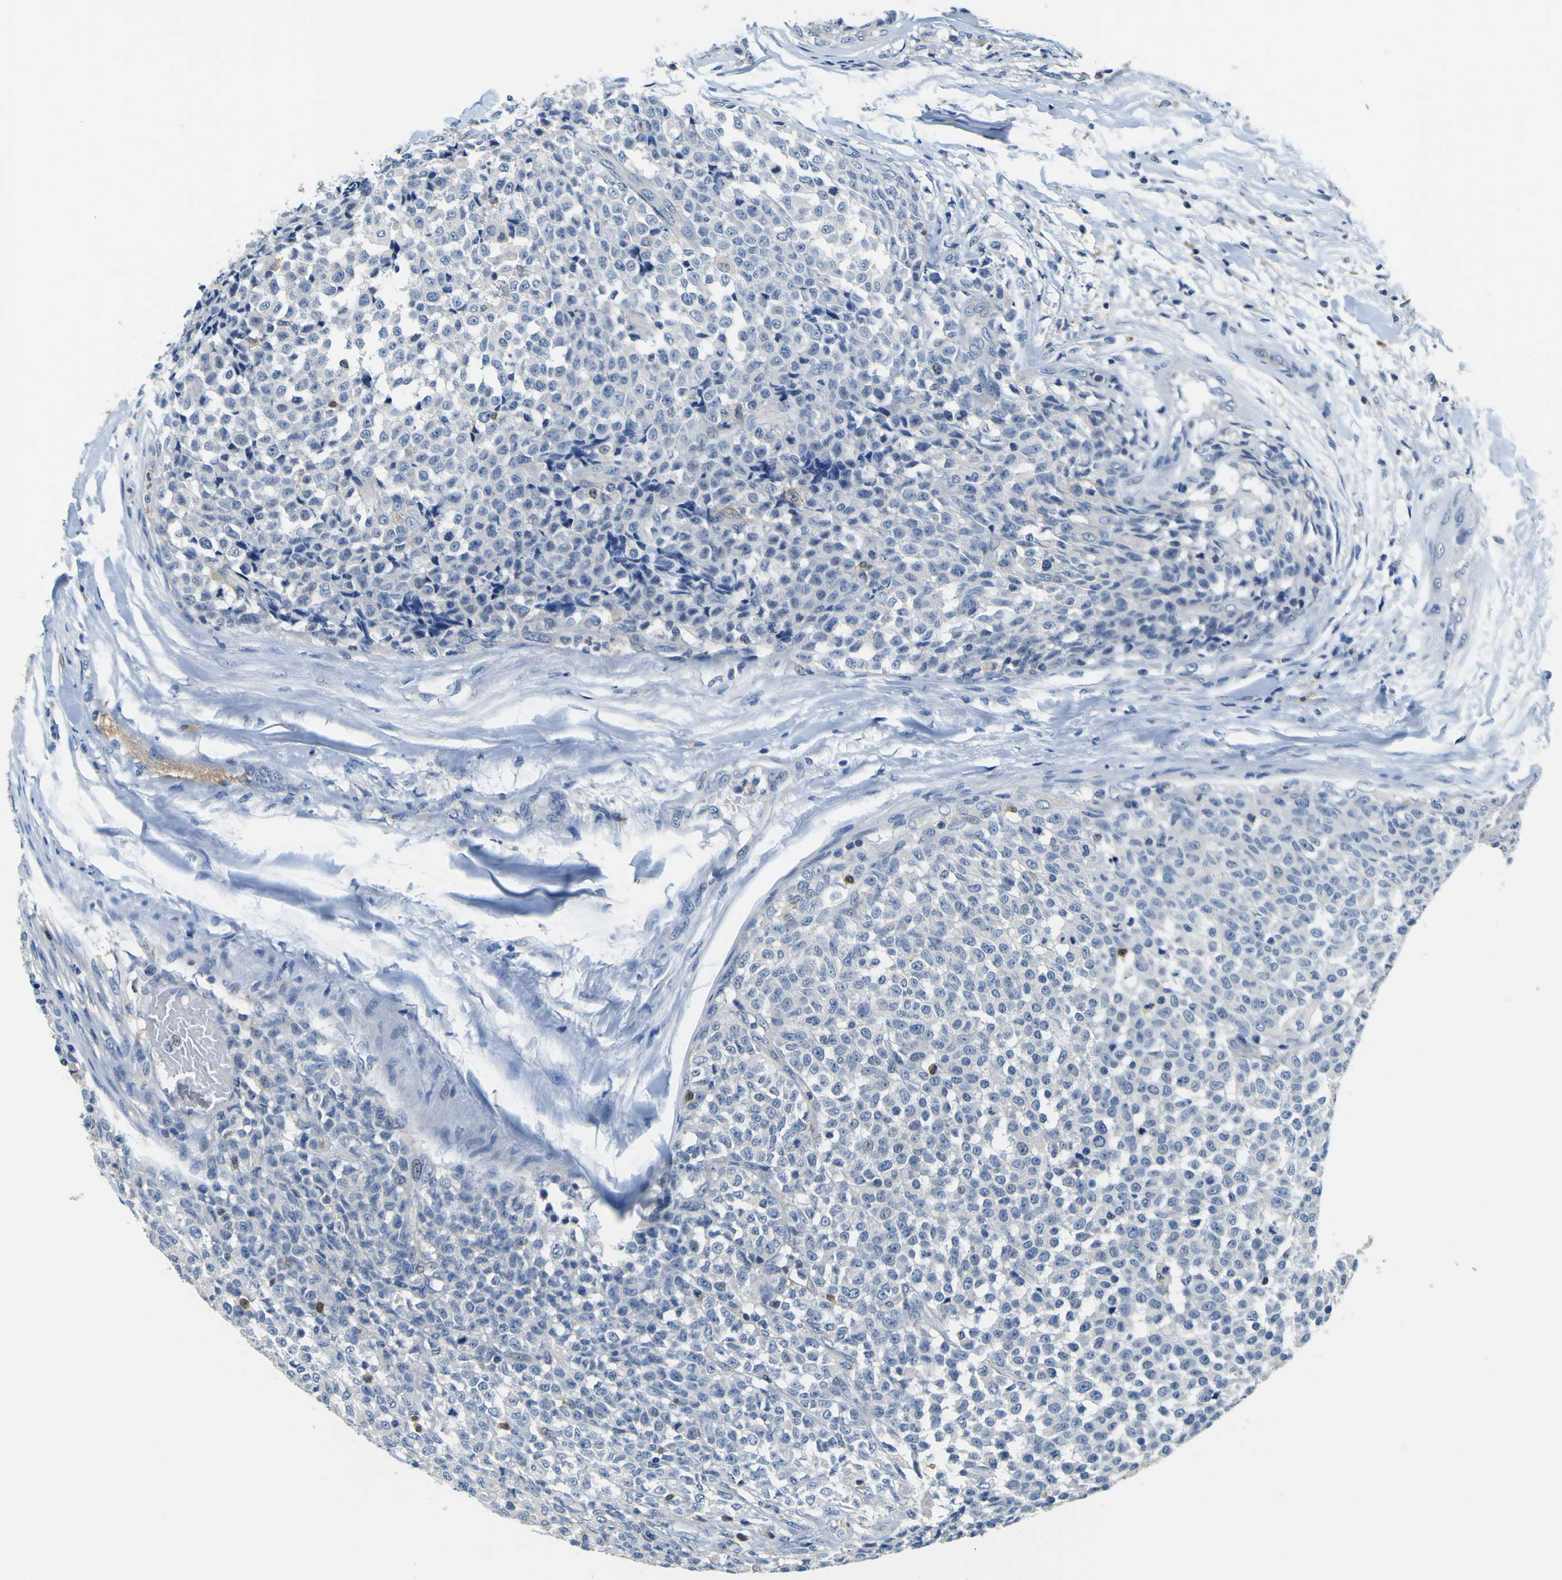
{"staining": {"intensity": "negative", "quantity": "none", "location": "none"}, "tissue": "testis cancer", "cell_type": "Tumor cells", "image_type": "cancer", "snomed": [{"axis": "morphology", "description": "Seminoma, NOS"}, {"axis": "topography", "description": "Testis"}], "caption": "DAB (3,3'-diaminobenzidine) immunohistochemical staining of human seminoma (testis) displays no significant positivity in tumor cells.", "gene": "TNIK", "patient": {"sex": "male", "age": 59}}